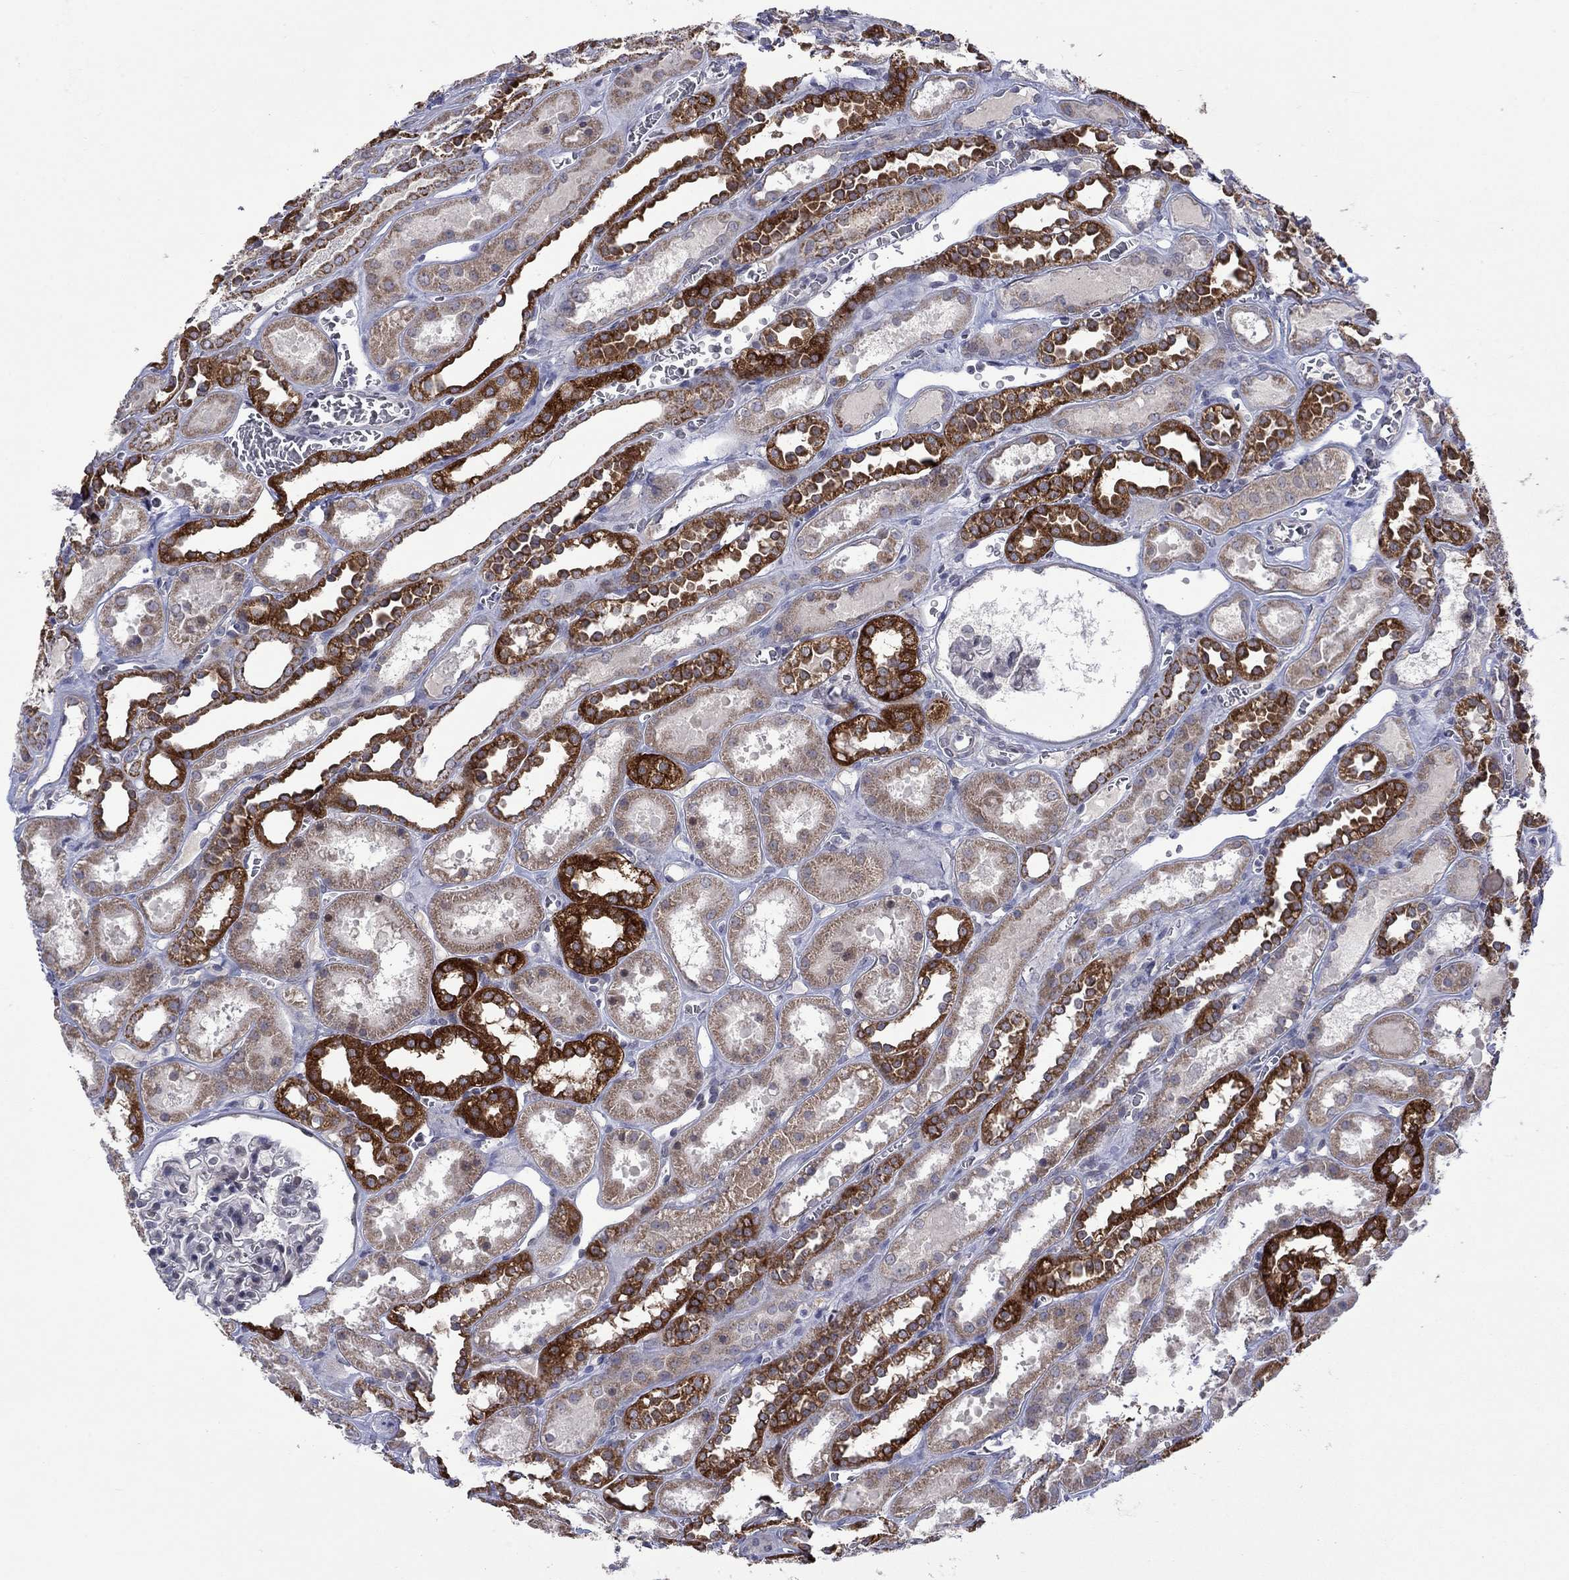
{"staining": {"intensity": "negative", "quantity": "none", "location": "none"}, "tissue": "kidney", "cell_type": "Cells in glomeruli", "image_type": "normal", "snomed": [{"axis": "morphology", "description": "Normal tissue, NOS"}, {"axis": "topography", "description": "Kidney"}], "caption": "Immunohistochemistry of normal human kidney reveals no positivity in cells in glomeruli. The staining is performed using DAB brown chromogen with nuclei counter-stained in using hematoxylin.", "gene": "KCNJ16", "patient": {"sex": "female", "age": 41}}